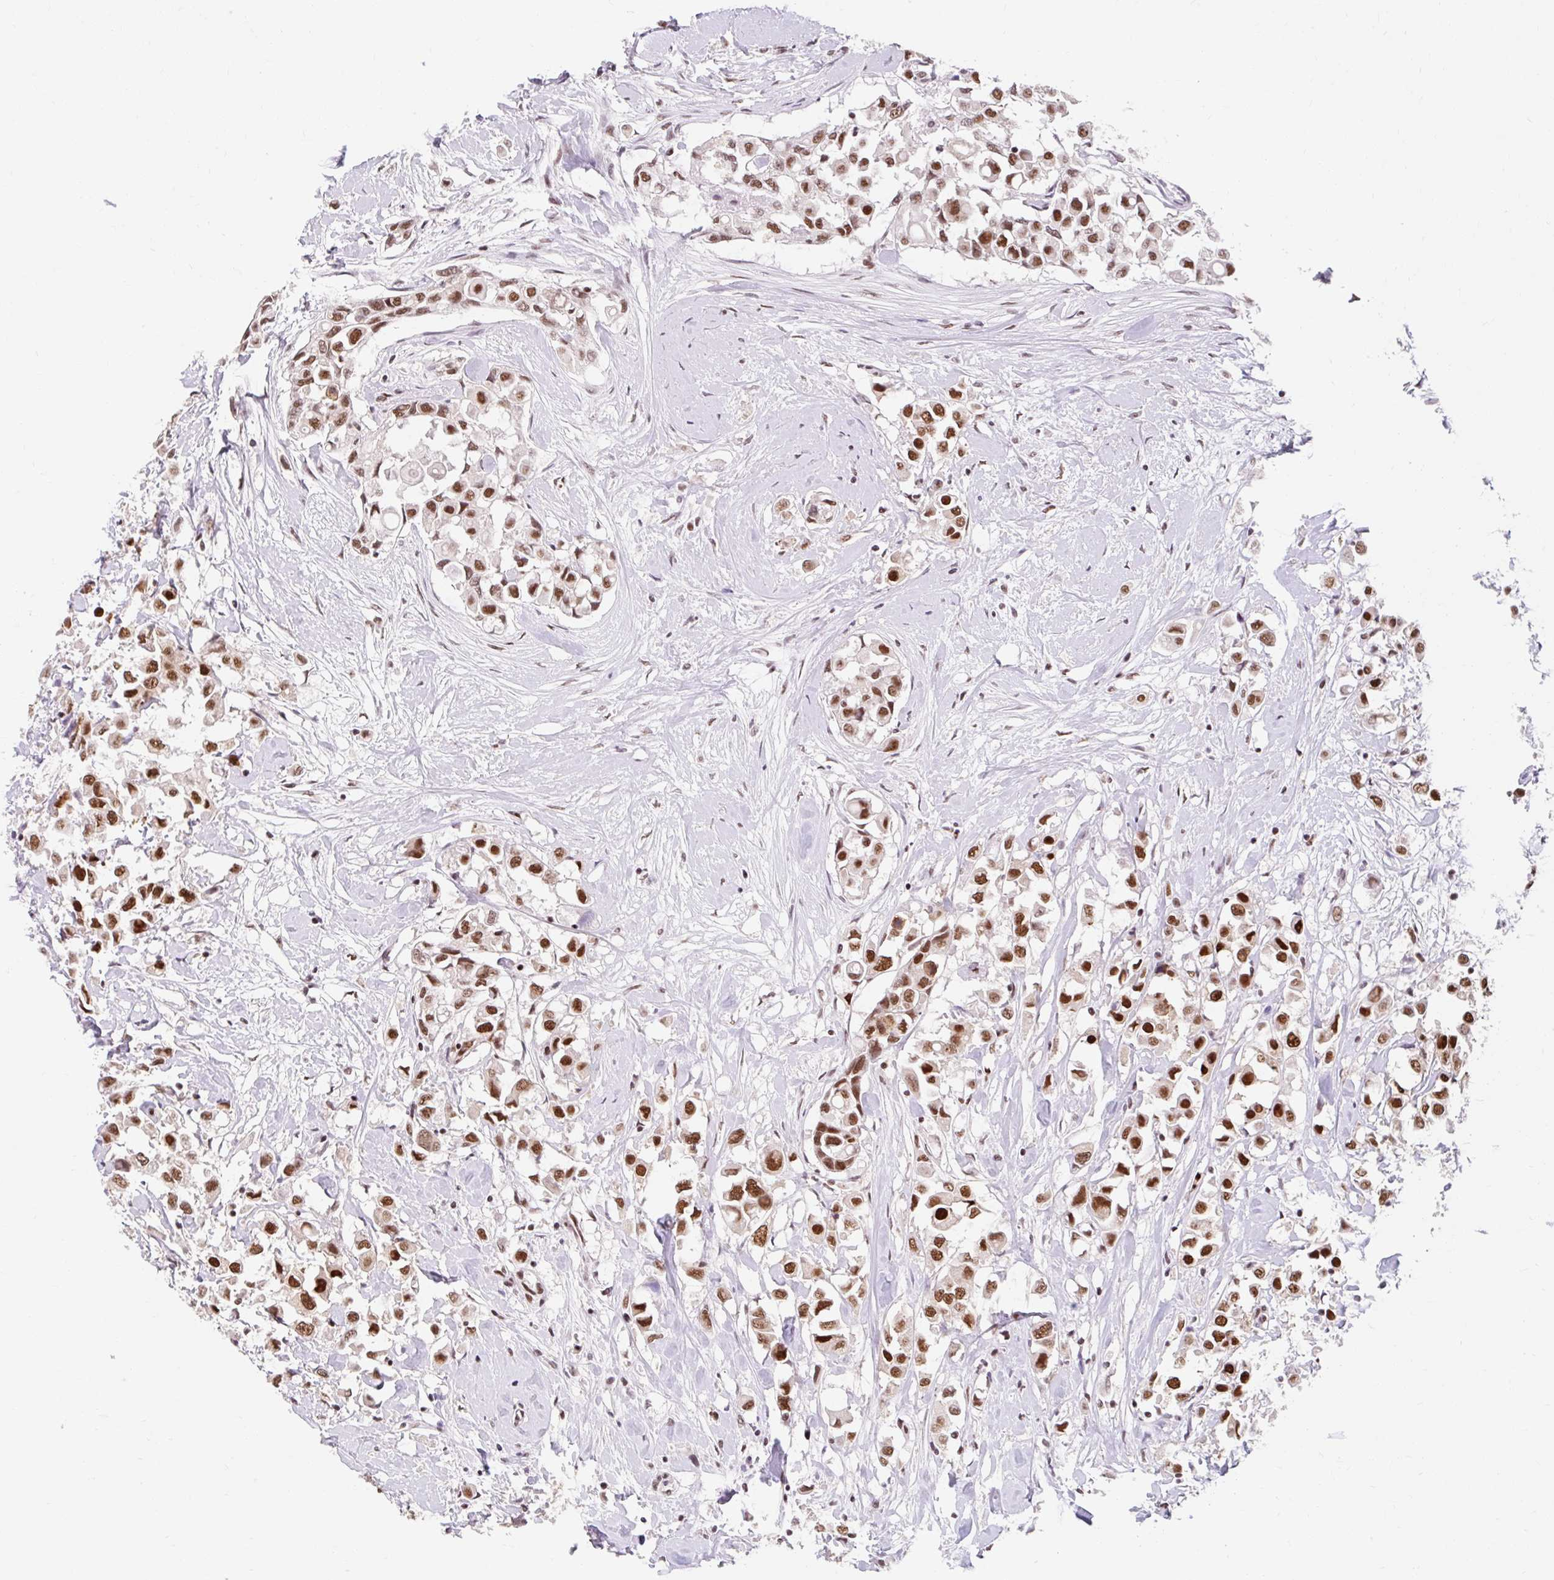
{"staining": {"intensity": "strong", "quantity": ">75%", "location": "nuclear"}, "tissue": "breast cancer", "cell_type": "Tumor cells", "image_type": "cancer", "snomed": [{"axis": "morphology", "description": "Duct carcinoma"}, {"axis": "topography", "description": "Breast"}], "caption": "Brown immunohistochemical staining in human intraductal carcinoma (breast) reveals strong nuclear positivity in approximately >75% of tumor cells.", "gene": "SRSF10", "patient": {"sex": "female", "age": 61}}